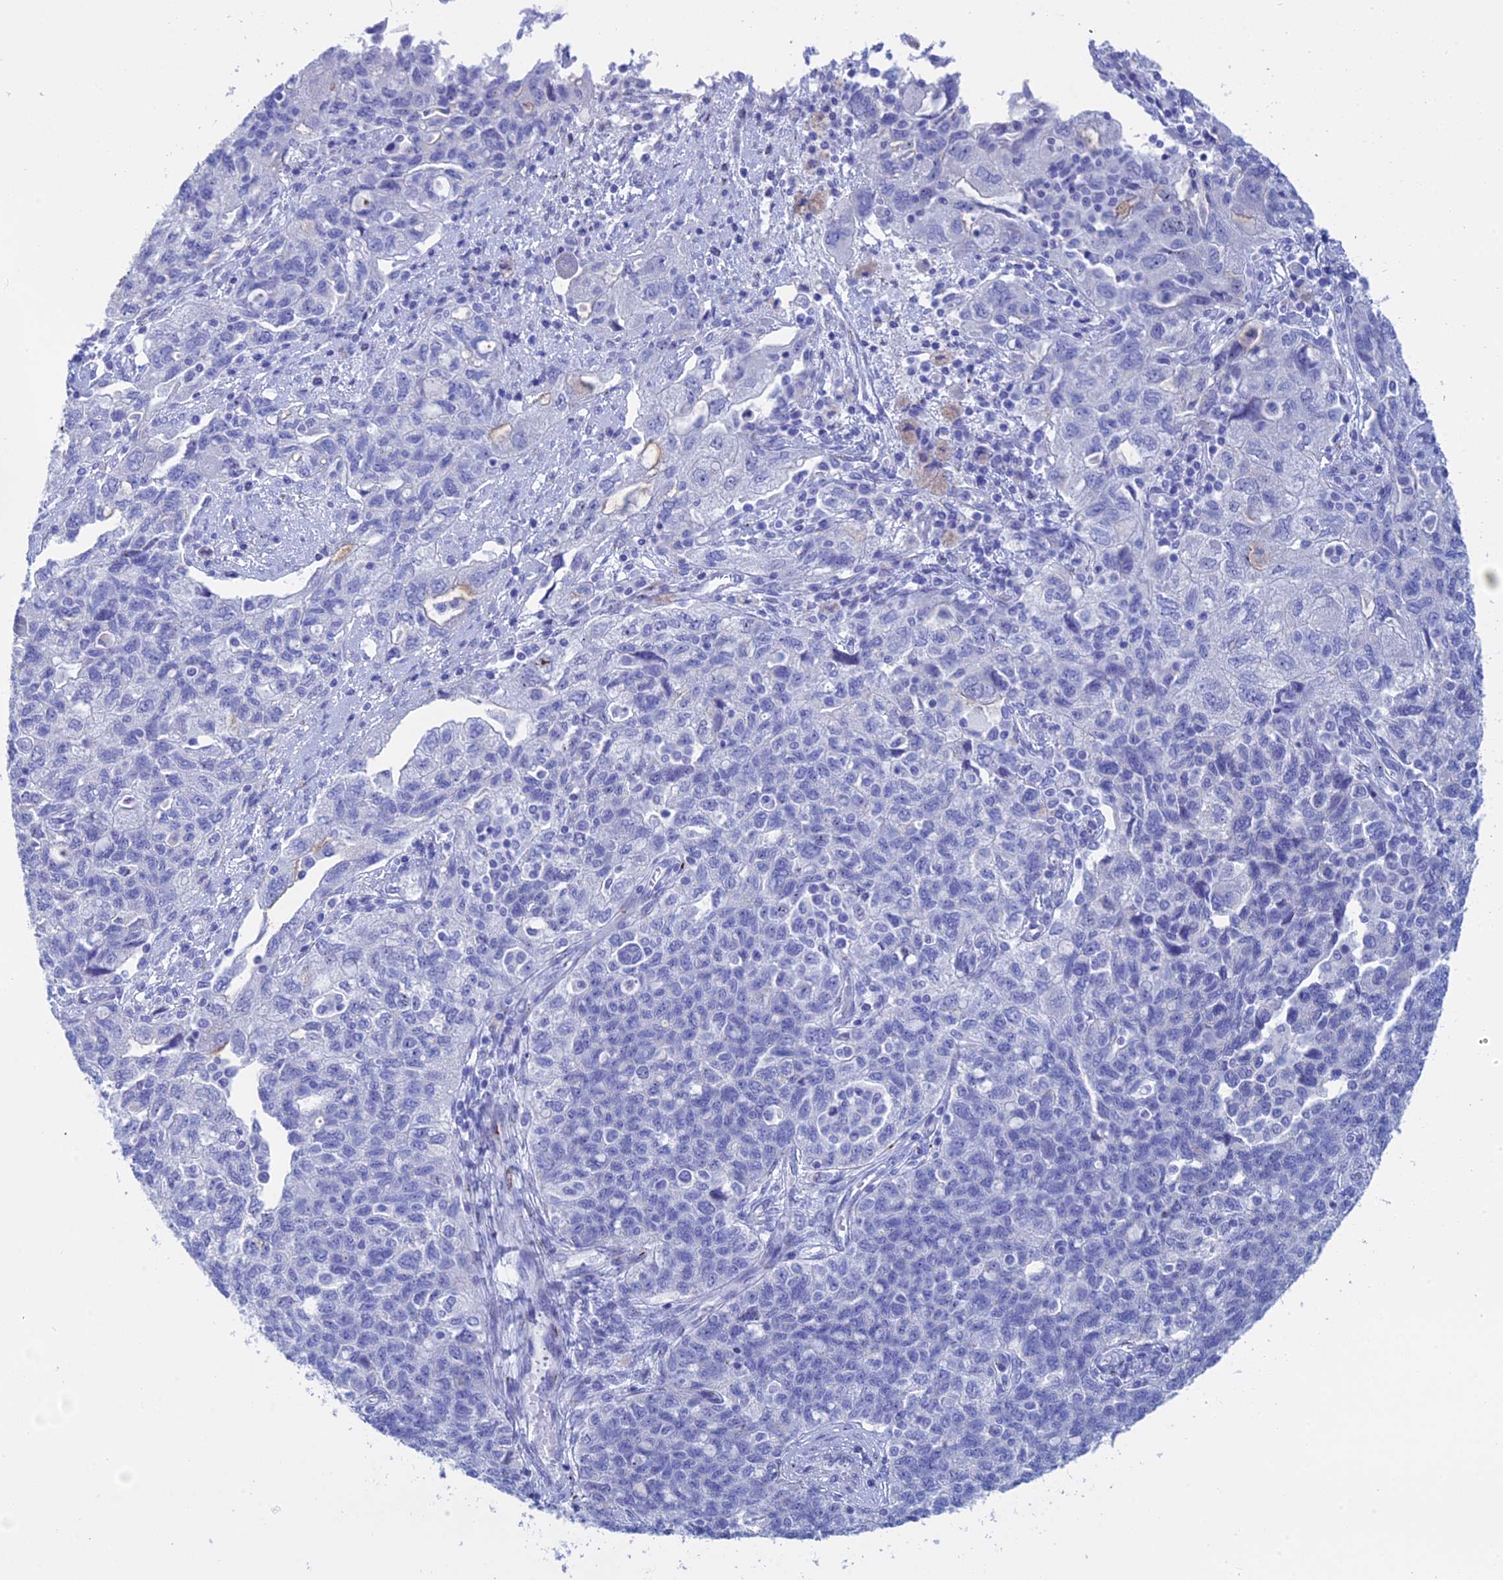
{"staining": {"intensity": "negative", "quantity": "none", "location": "none"}, "tissue": "ovarian cancer", "cell_type": "Tumor cells", "image_type": "cancer", "snomed": [{"axis": "morphology", "description": "Carcinoma, NOS"}, {"axis": "morphology", "description": "Cystadenocarcinoma, serous, NOS"}, {"axis": "topography", "description": "Ovary"}], "caption": "IHC of human ovarian cancer (serous cystadenocarcinoma) shows no positivity in tumor cells. (Stains: DAB immunohistochemistry with hematoxylin counter stain, Microscopy: brightfield microscopy at high magnification).", "gene": "ERICH4", "patient": {"sex": "female", "age": 69}}